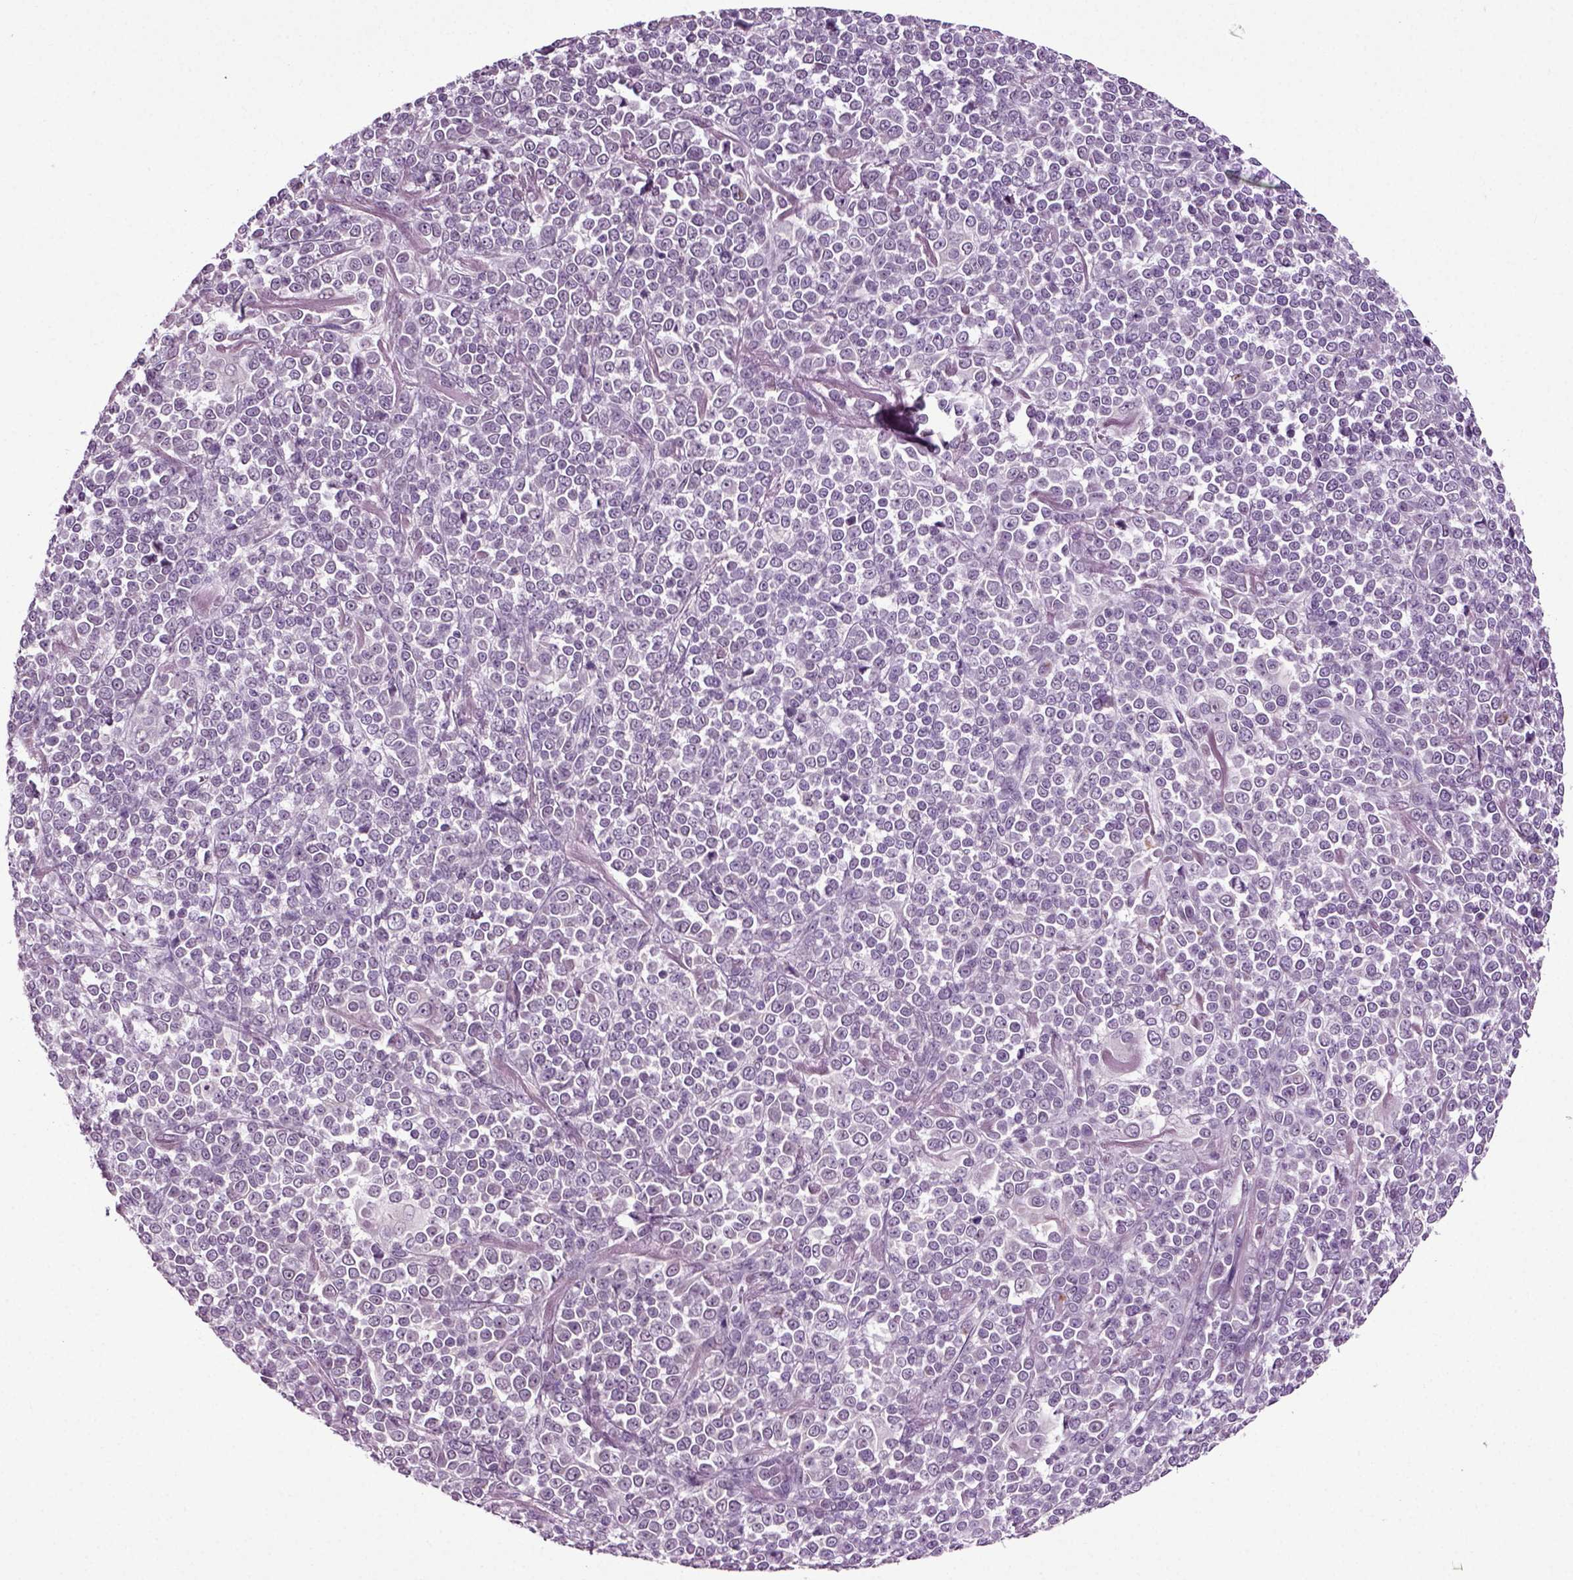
{"staining": {"intensity": "negative", "quantity": "none", "location": "none"}, "tissue": "melanoma", "cell_type": "Tumor cells", "image_type": "cancer", "snomed": [{"axis": "morphology", "description": "Malignant melanoma, NOS"}, {"axis": "topography", "description": "Skin"}], "caption": "This is a photomicrograph of IHC staining of melanoma, which shows no staining in tumor cells.", "gene": "SPATA17", "patient": {"sex": "female", "age": 95}}